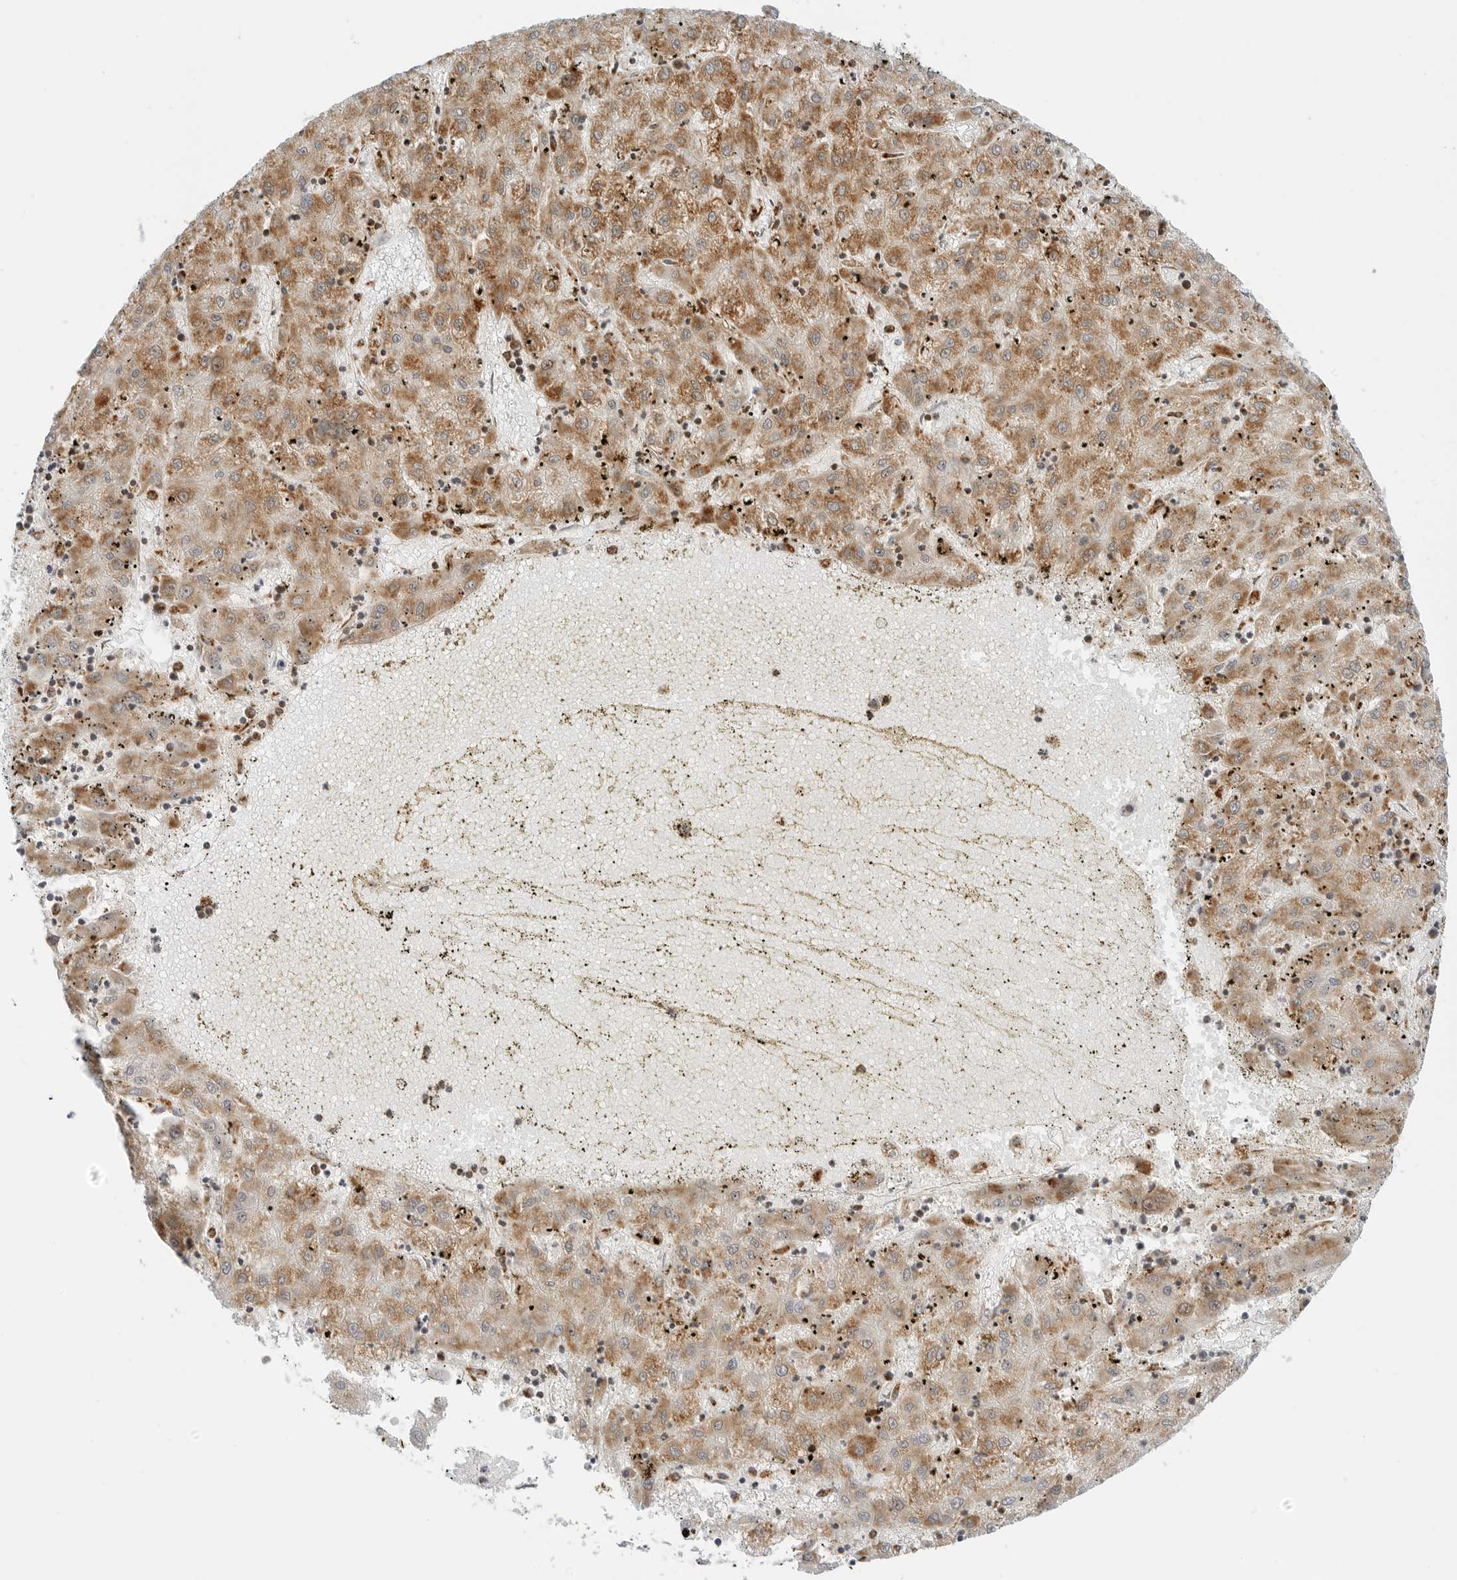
{"staining": {"intensity": "moderate", "quantity": ">75%", "location": "cytoplasmic/membranous"}, "tissue": "liver cancer", "cell_type": "Tumor cells", "image_type": "cancer", "snomed": [{"axis": "morphology", "description": "Carcinoma, Hepatocellular, NOS"}, {"axis": "topography", "description": "Liver"}], "caption": "Immunohistochemical staining of hepatocellular carcinoma (liver) displays medium levels of moderate cytoplasmic/membranous protein positivity in approximately >75% of tumor cells.", "gene": "DYRK4", "patient": {"sex": "male", "age": 72}}